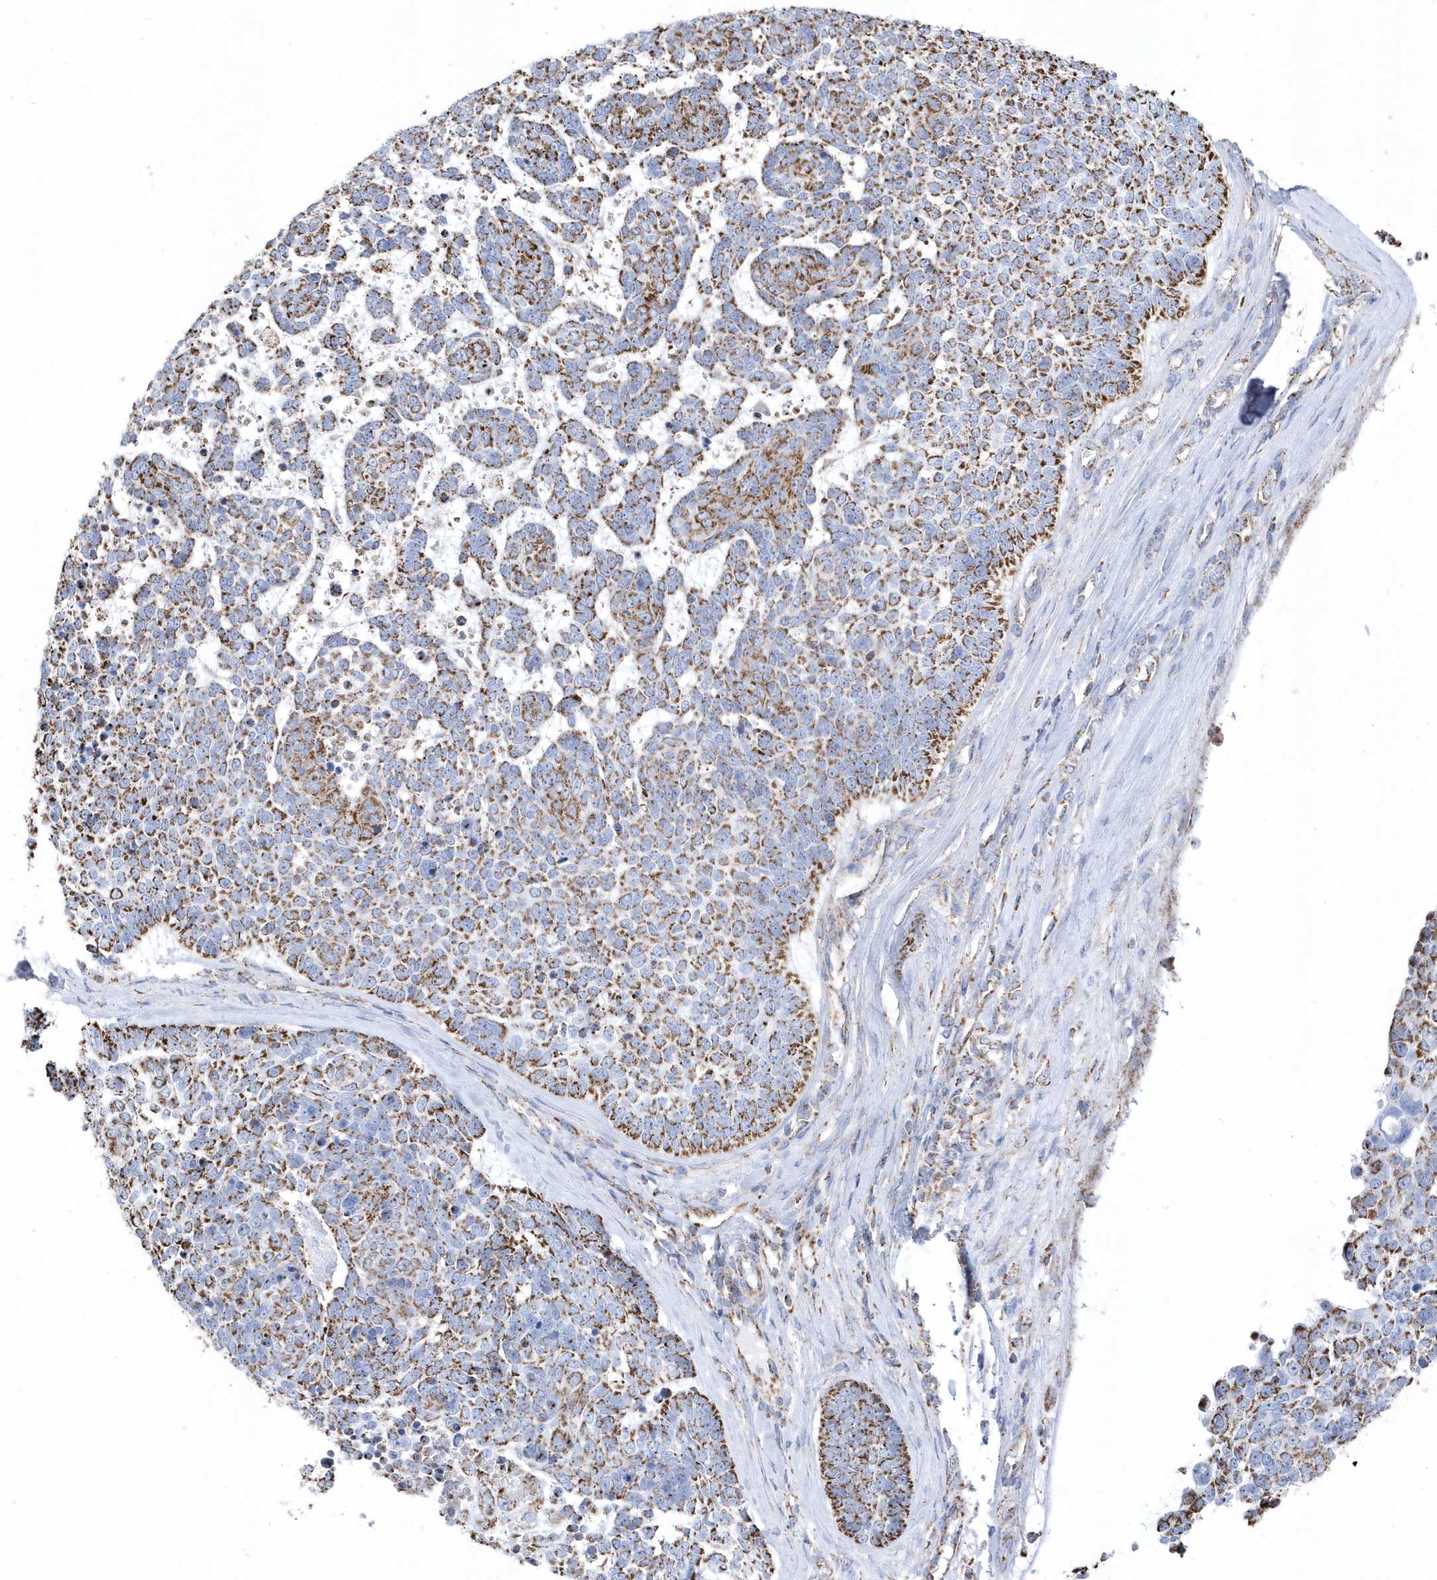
{"staining": {"intensity": "moderate", "quantity": ">75%", "location": "cytoplasmic/membranous"}, "tissue": "skin cancer", "cell_type": "Tumor cells", "image_type": "cancer", "snomed": [{"axis": "morphology", "description": "Basal cell carcinoma"}, {"axis": "topography", "description": "Skin"}], "caption": "Skin cancer (basal cell carcinoma) was stained to show a protein in brown. There is medium levels of moderate cytoplasmic/membranous positivity in about >75% of tumor cells.", "gene": "GTPBP8", "patient": {"sex": "female", "age": 81}}